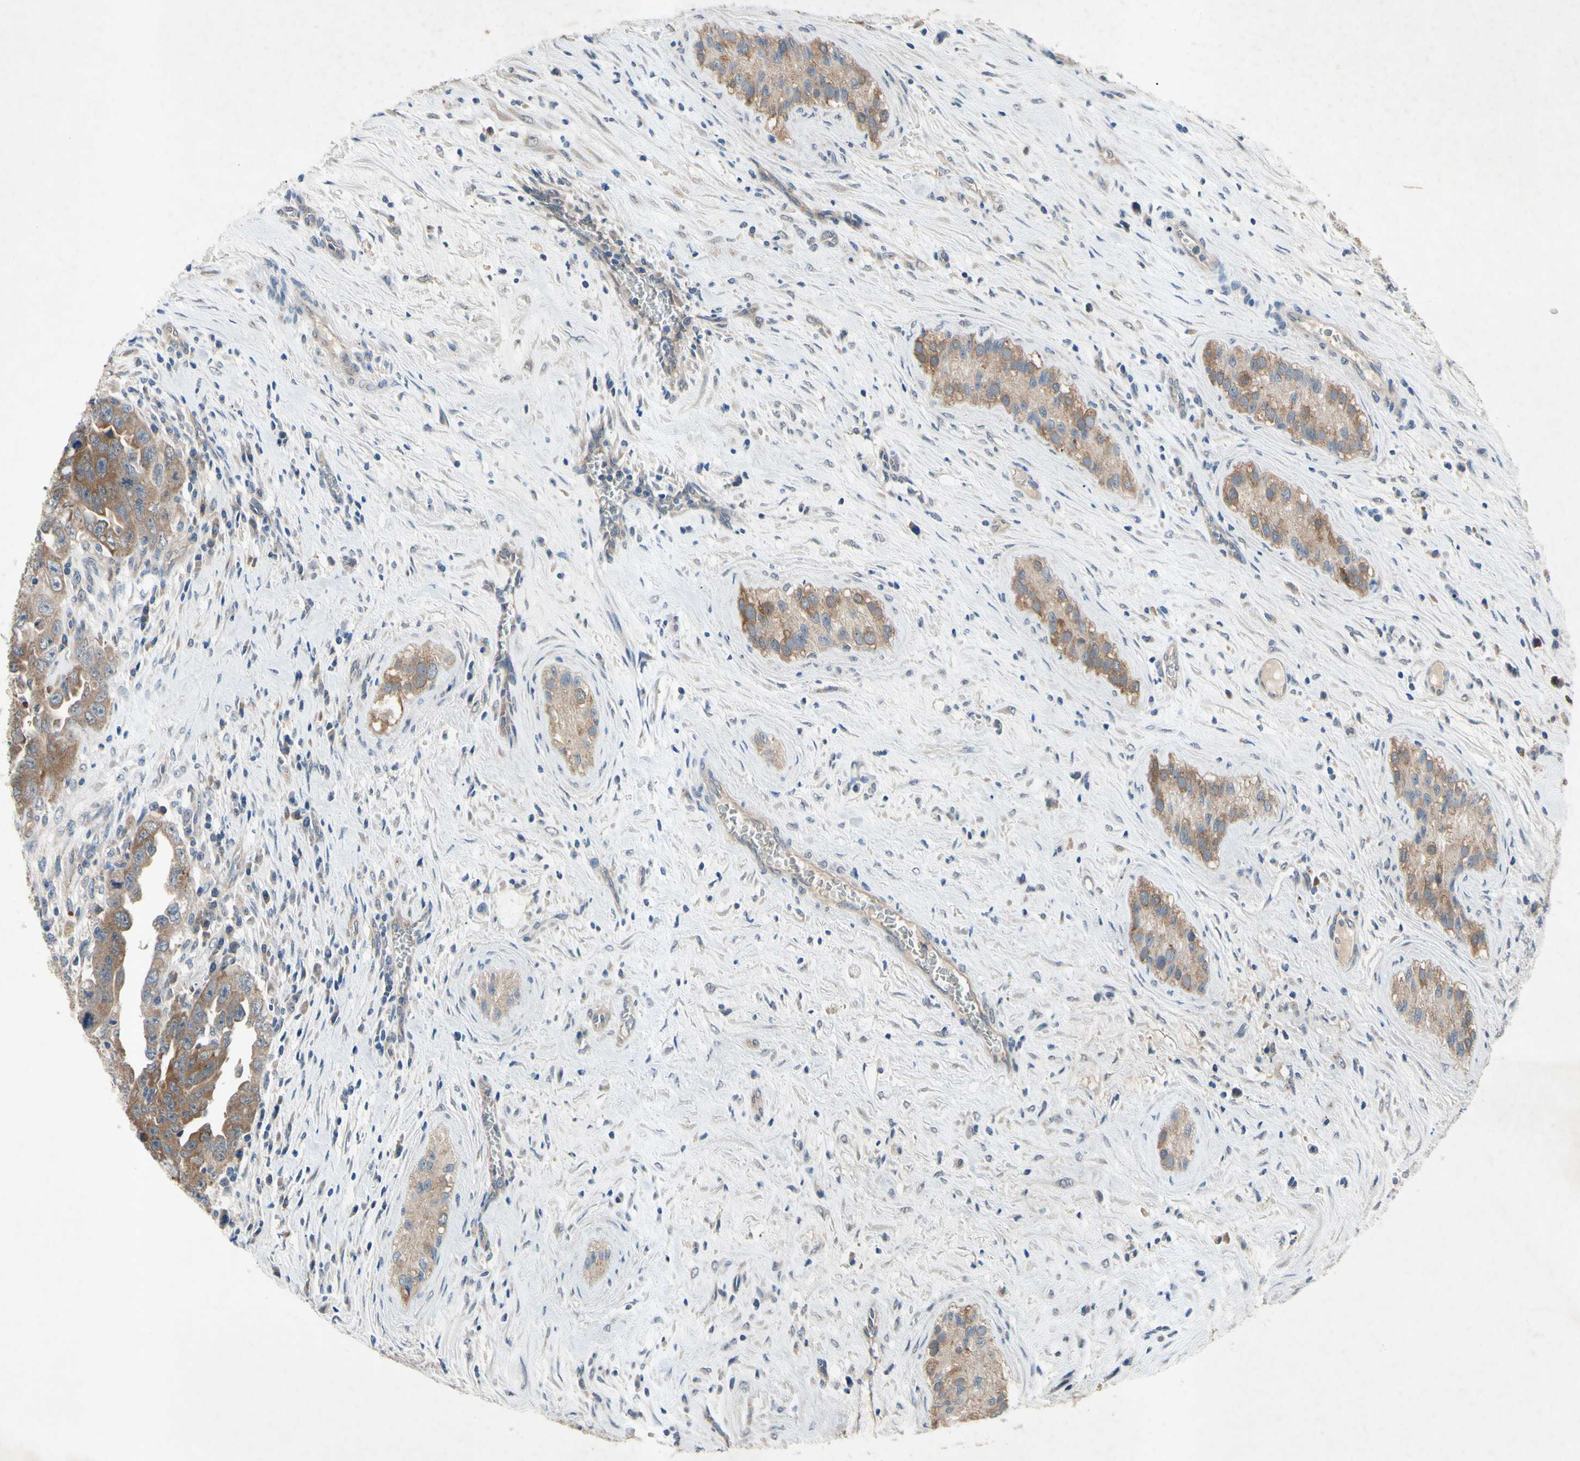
{"staining": {"intensity": "moderate", "quantity": ">75%", "location": "cytoplasmic/membranous"}, "tissue": "testis cancer", "cell_type": "Tumor cells", "image_type": "cancer", "snomed": [{"axis": "morphology", "description": "Carcinoma, Embryonal, NOS"}, {"axis": "topography", "description": "Testis"}], "caption": "IHC photomicrograph of neoplastic tissue: human testis cancer (embryonal carcinoma) stained using immunohistochemistry (IHC) reveals medium levels of moderate protein expression localized specifically in the cytoplasmic/membranous of tumor cells, appearing as a cytoplasmic/membranous brown color.", "gene": "HILPDA", "patient": {"sex": "male", "age": 28}}